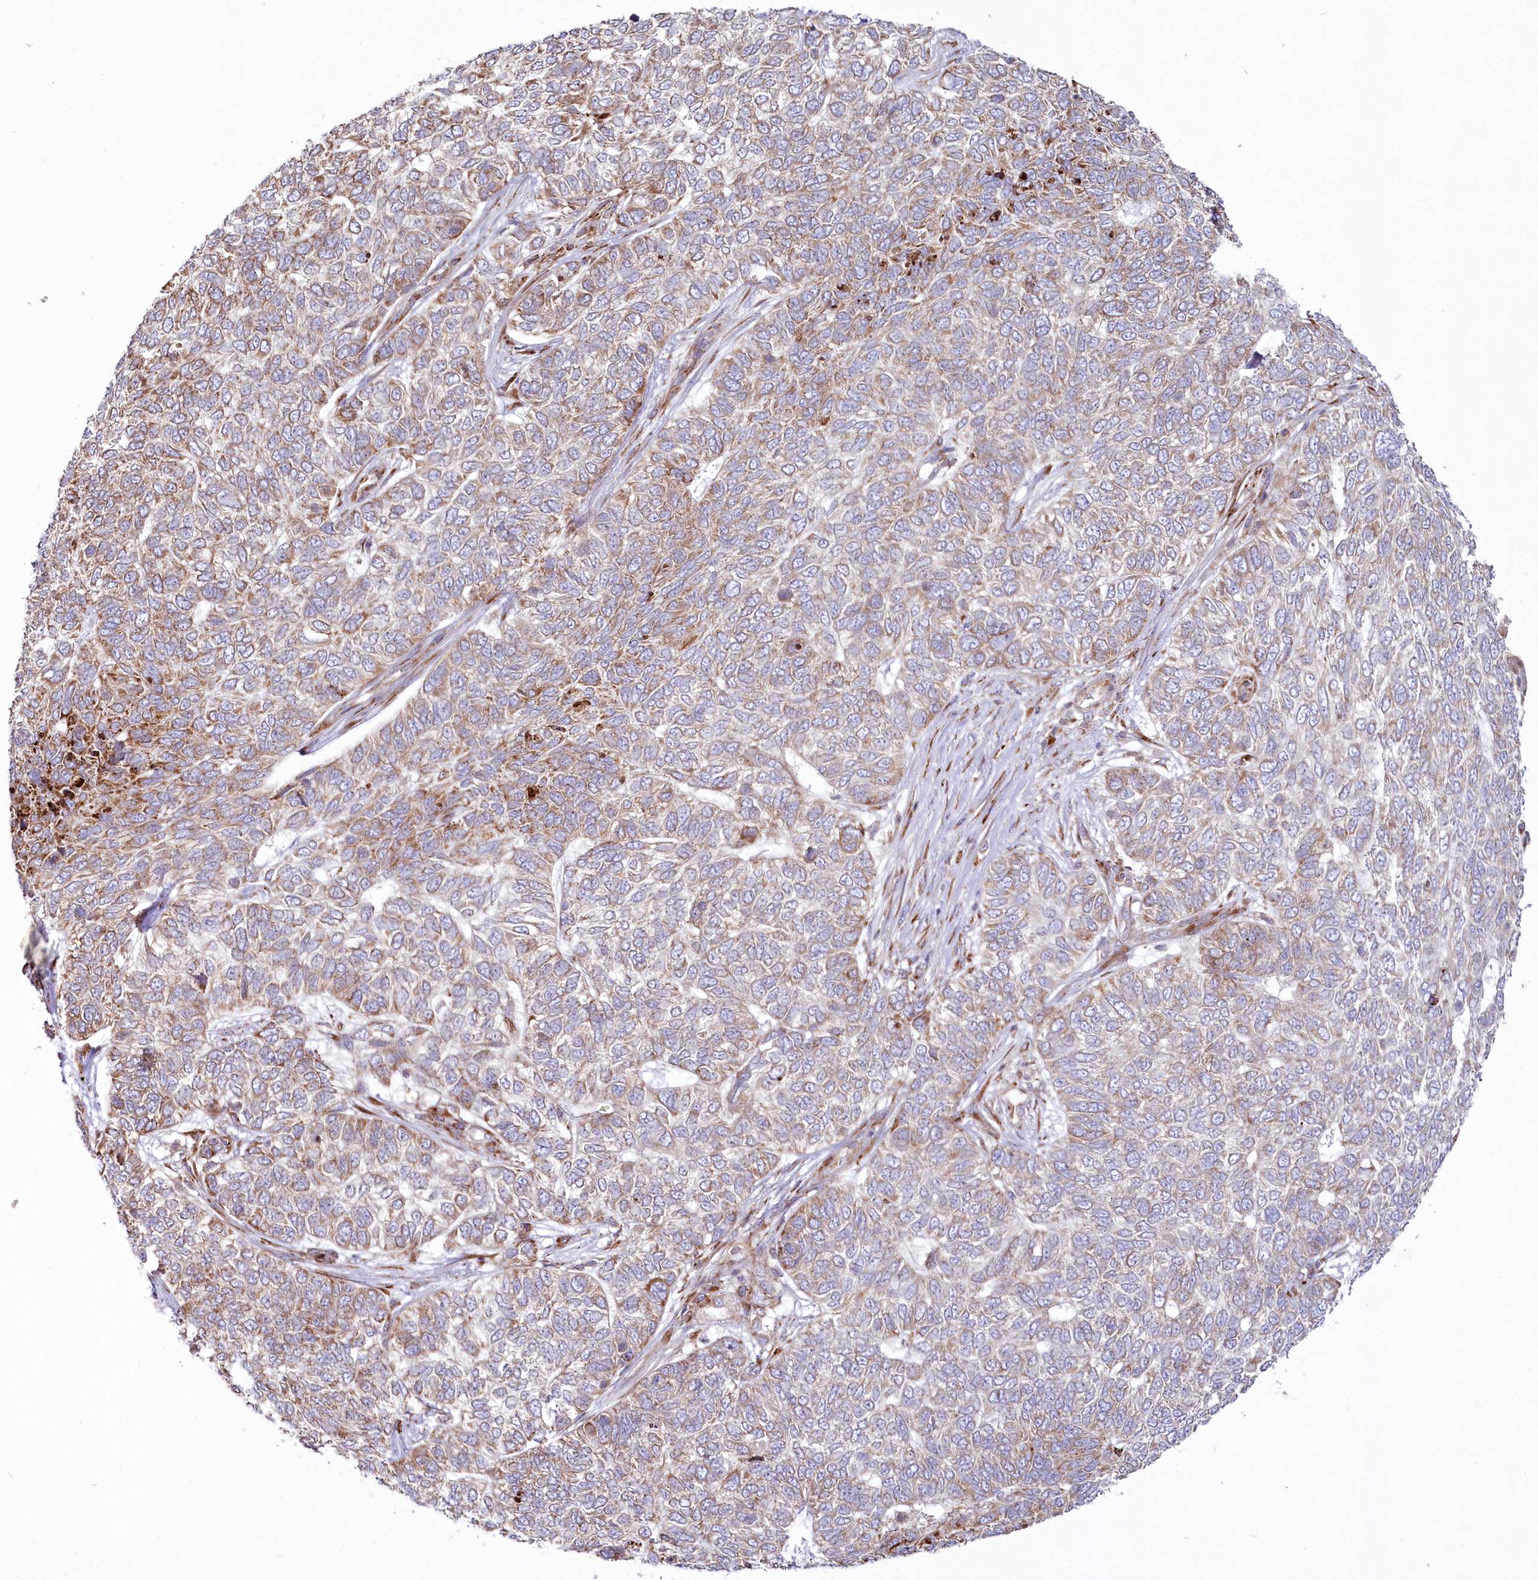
{"staining": {"intensity": "moderate", "quantity": "25%-75%", "location": "cytoplasmic/membranous"}, "tissue": "skin cancer", "cell_type": "Tumor cells", "image_type": "cancer", "snomed": [{"axis": "morphology", "description": "Basal cell carcinoma"}, {"axis": "topography", "description": "Skin"}], "caption": "The micrograph reveals staining of skin basal cell carcinoma, revealing moderate cytoplasmic/membranous protein staining (brown color) within tumor cells.", "gene": "POGLUT1", "patient": {"sex": "female", "age": 65}}